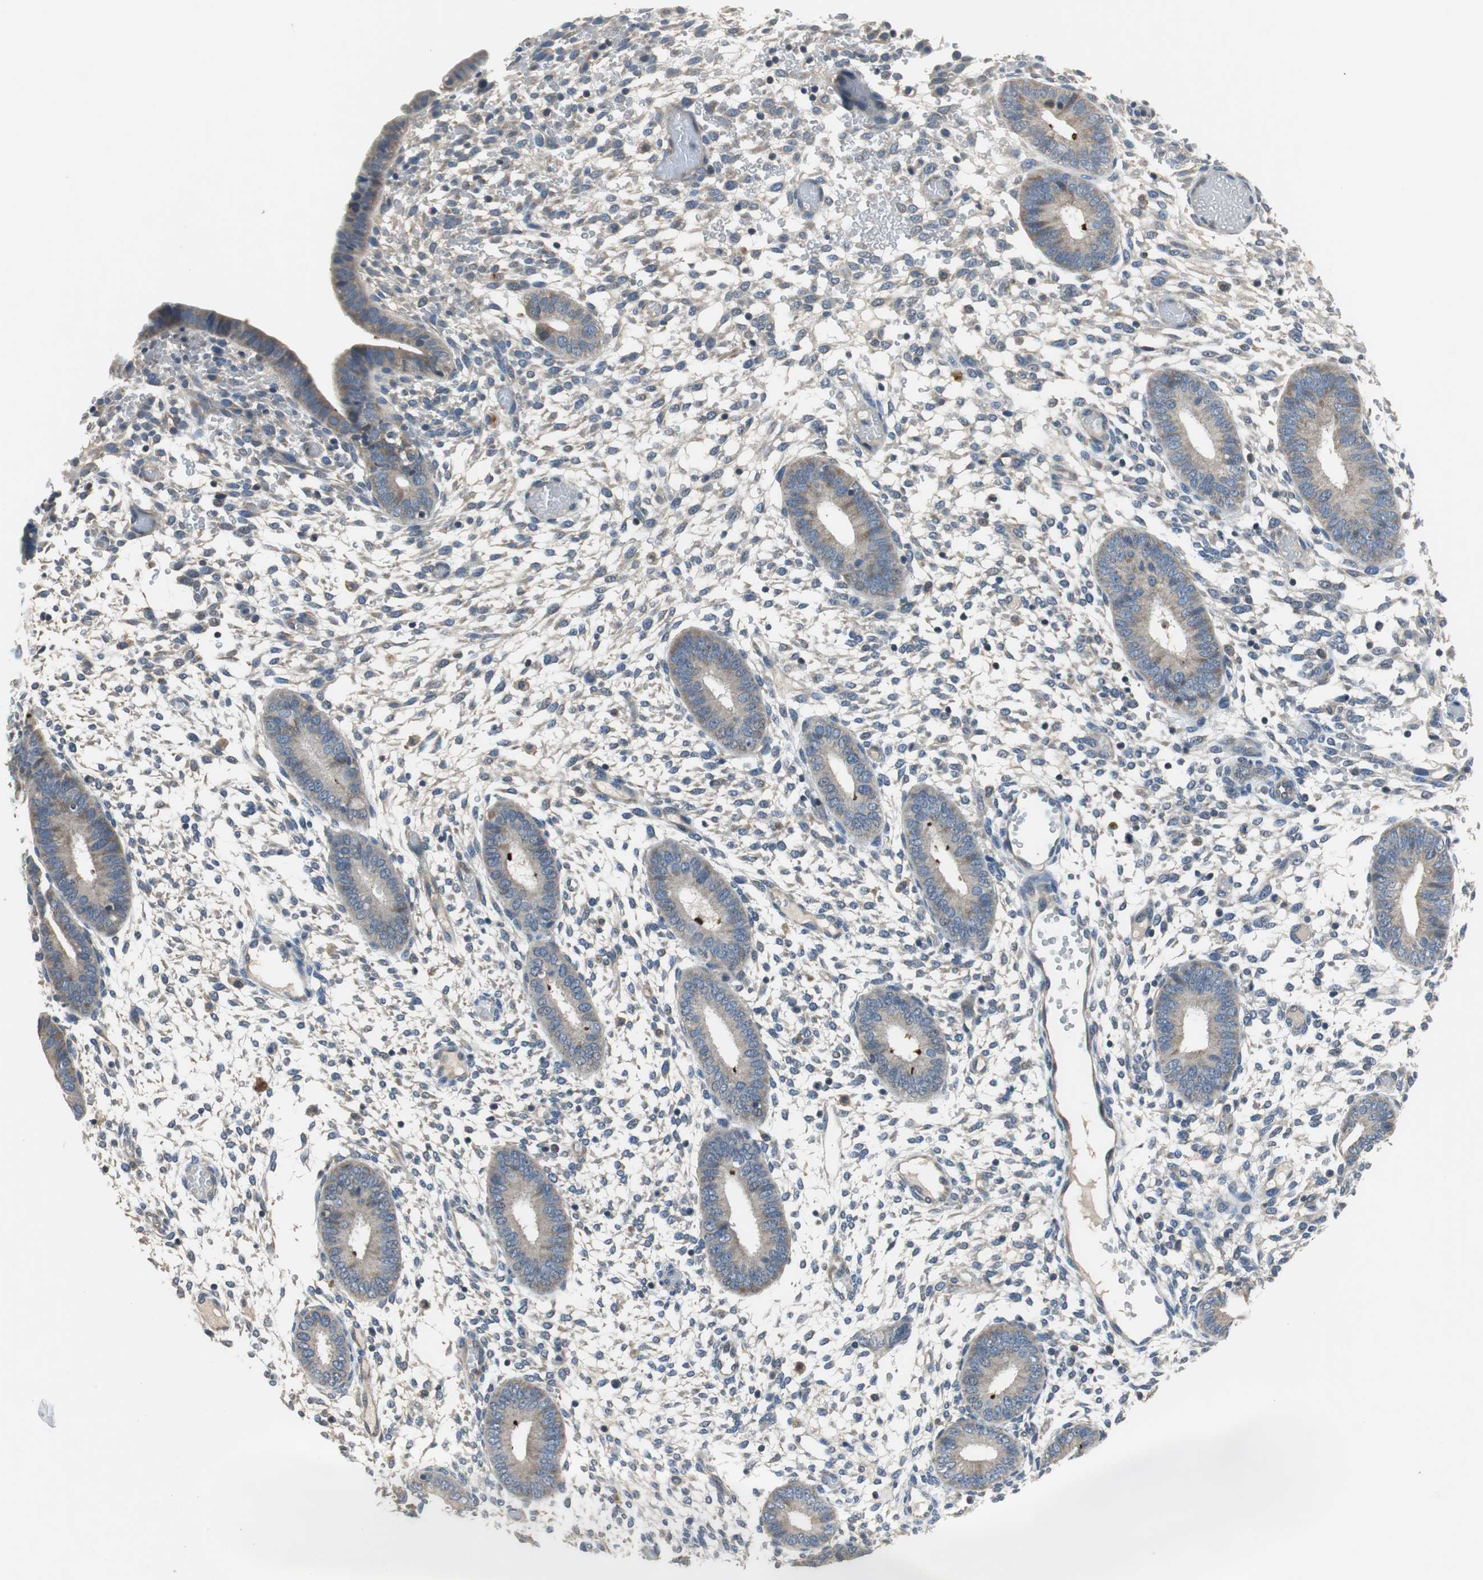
{"staining": {"intensity": "negative", "quantity": "none", "location": "none"}, "tissue": "endometrium", "cell_type": "Cells in endometrial stroma", "image_type": "normal", "snomed": [{"axis": "morphology", "description": "Normal tissue, NOS"}, {"axis": "topography", "description": "Endometrium"}], "caption": "Protein analysis of normal endometrium displays no significant staining in cells in endometrial stroma. (Brightfield microscopy of DAB immunohistochemistry at high magnification).", "gene": "MTIF2", "patient": {"sex": "female", "age": 42}}